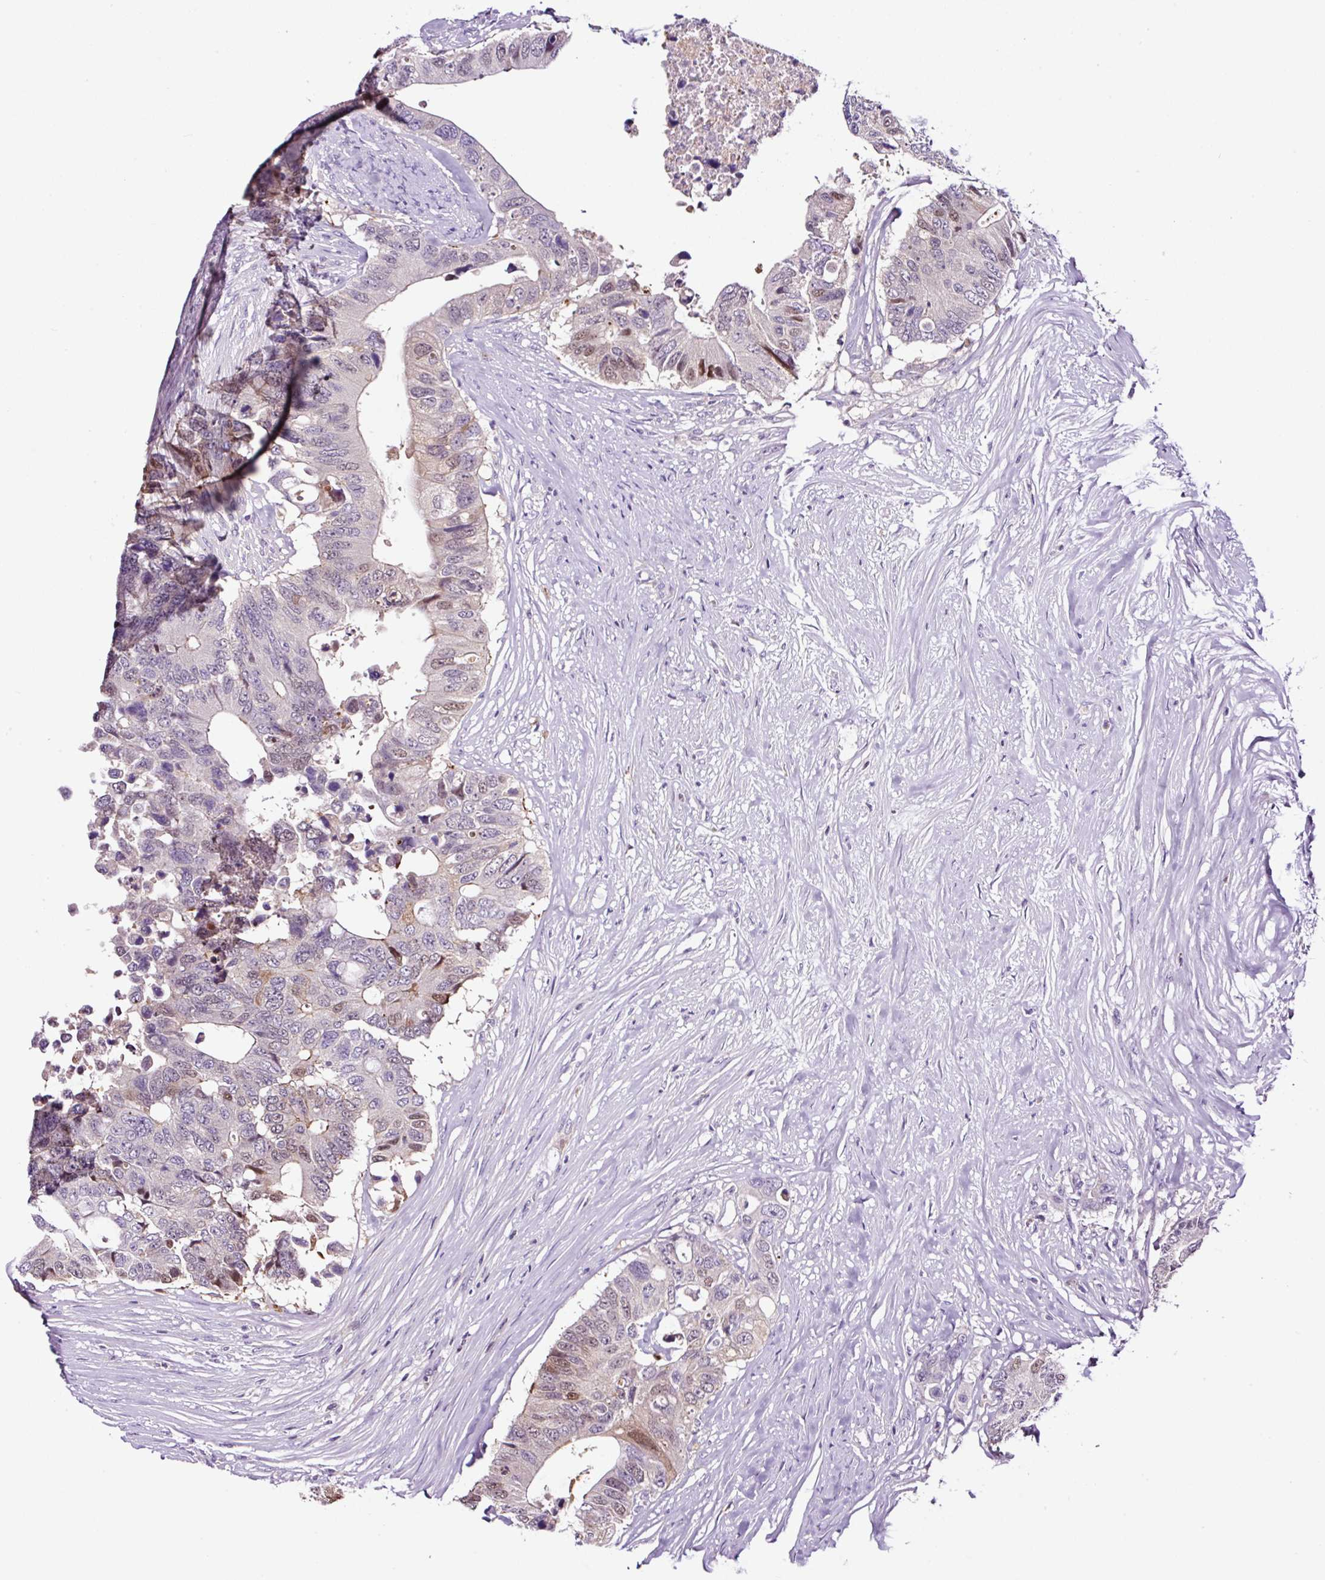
{"staining": {"intensity": "moderate", "quantity": "<25%", "location": "nuclear"}, "tissue": "colorectal cancer", "cell_type": "Tumor cells", "image_type": "cancer", "snomed": [{"axis": "morphology", "description": "Adenocarcinoma, NOS"}, {"axis": "topography", "description": "Colon"}], "caption": "Tumor cells display moderate nuclear staining in approximately <25% of cells in colorectal cancer.", "gene": "TAFA3", "patient": {"sex": "male", "age": 71}}